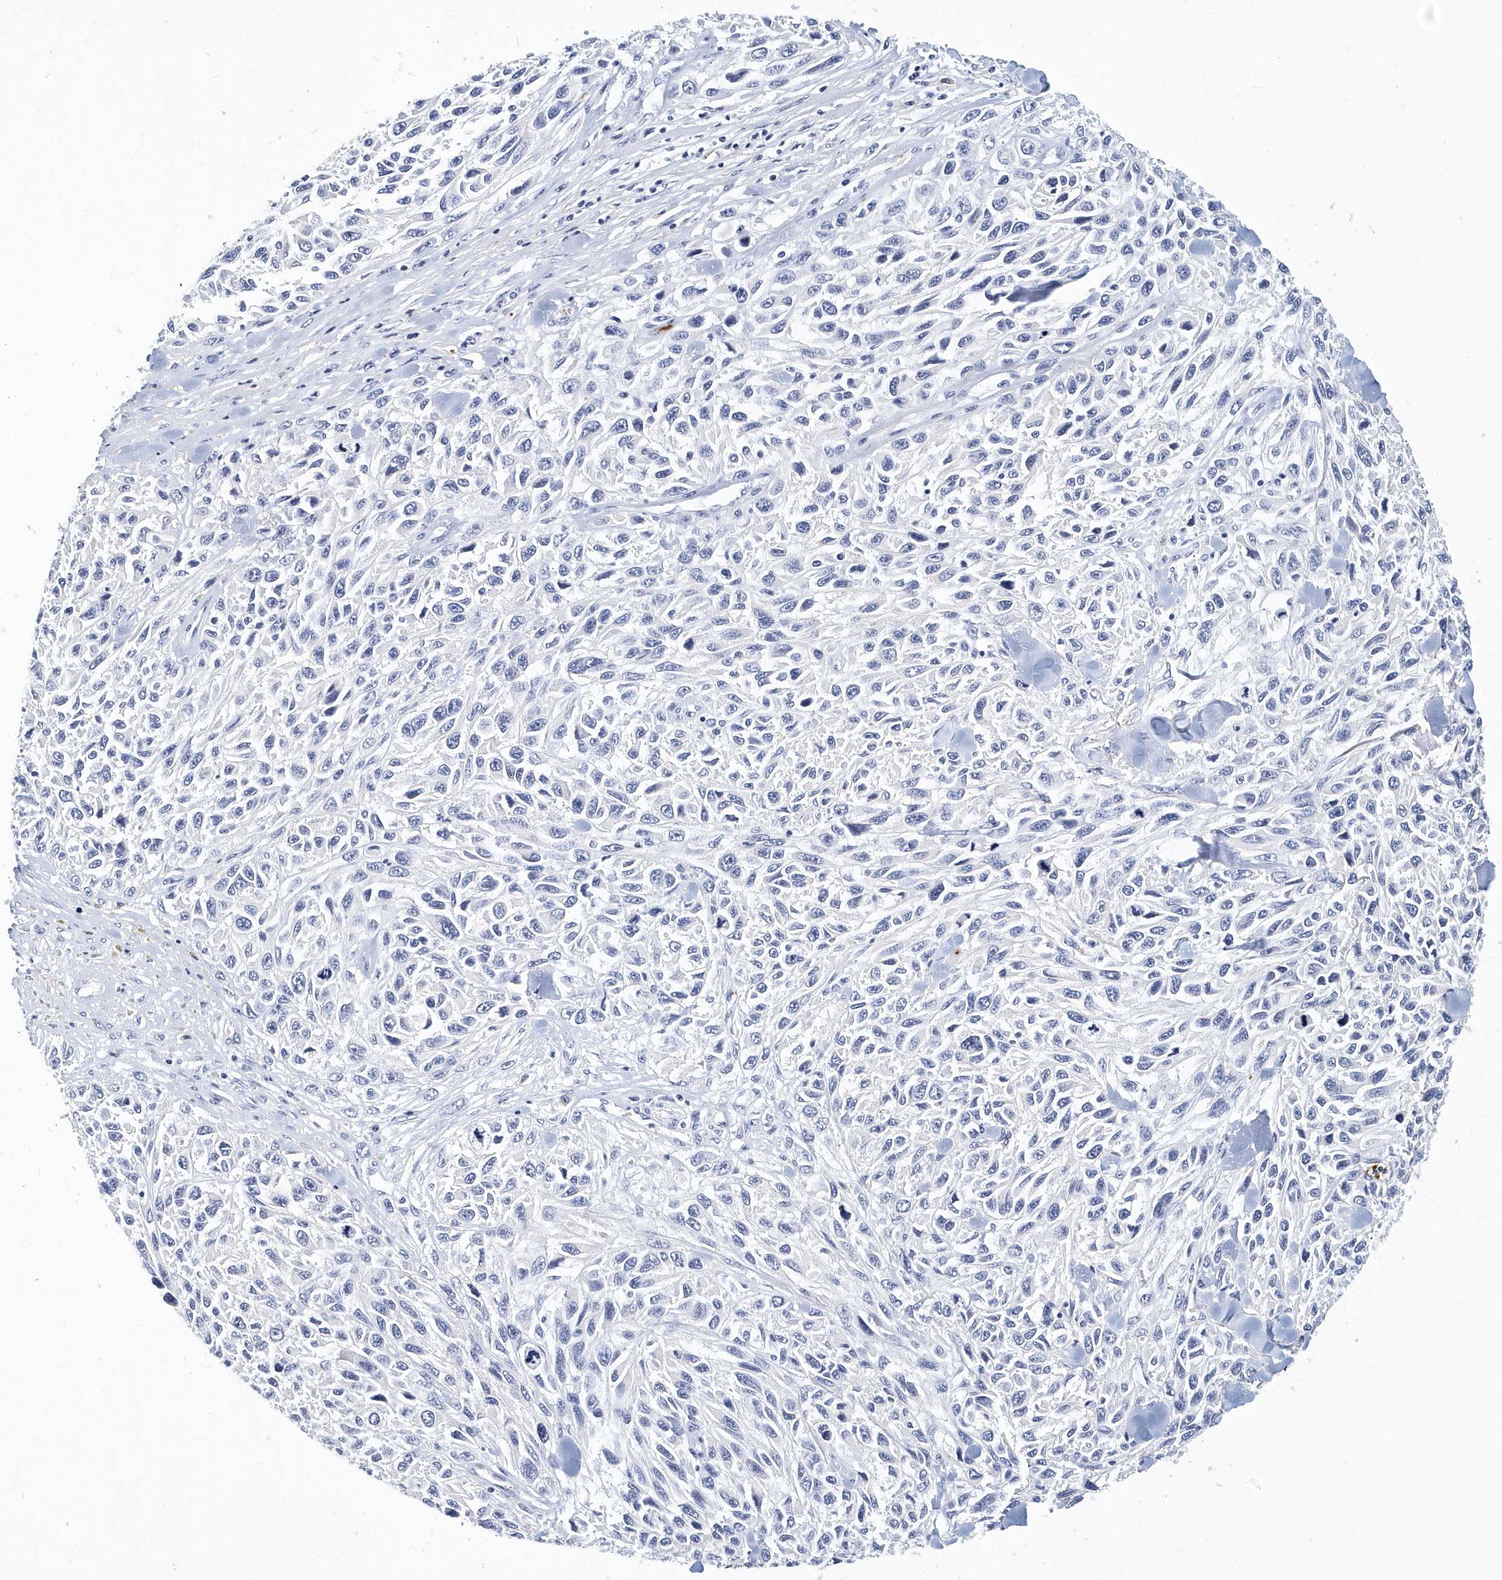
{"staining": {"intensity": "negative", "quantity": "none", "location": "none"}, "tissue": "melanoma", "cell_type": "Tumor cells", "image_type": "cancer", "snomed": [{"axis": "morphology", "description": "Malignant melanoma, NOS"}, {"axis": "topography", "description": "Skin"}], "caption": "A high-resolution image shows IHC staining of melanoma, which demonstrates no significant staining in tumor cells.", "gene": "ITGA2B", "patient": {"sex": "female", "age": 96}}